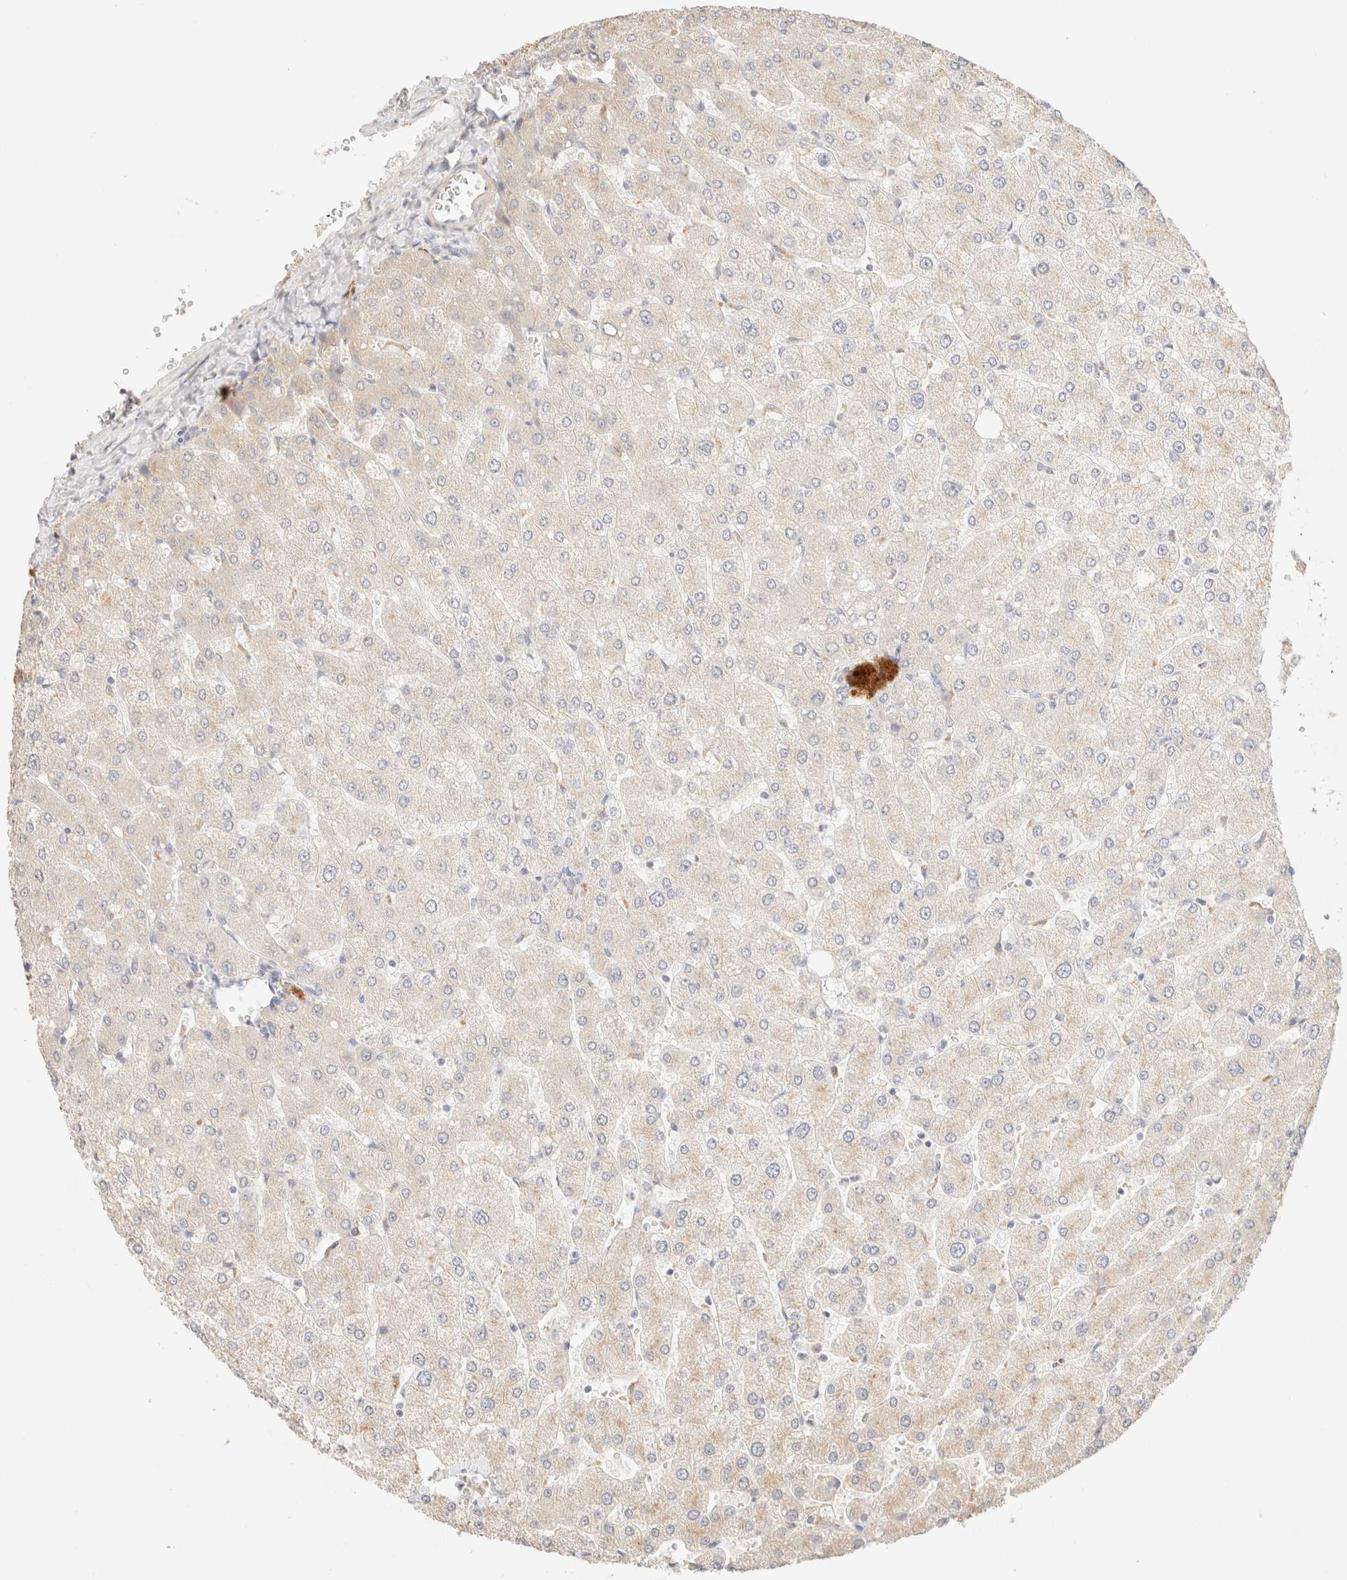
{"staining": {"intensity": "negative", "quantity": "none", "location": "none"}, "tissue": "liver", "cell_type": "Cholangiocytes", "image_type": "normal", "snomed": [{"axis": "morphology", "description": "Normal tissue, NOS"}, {"axis": "topography", "description": "Liver"}], "caption": "Immunohistochemical staining of unremarkable liver displays no significant expression in cholangiocytes.", "gene": "SNTB1", "patient": {"sex": "male", "age": 55}}